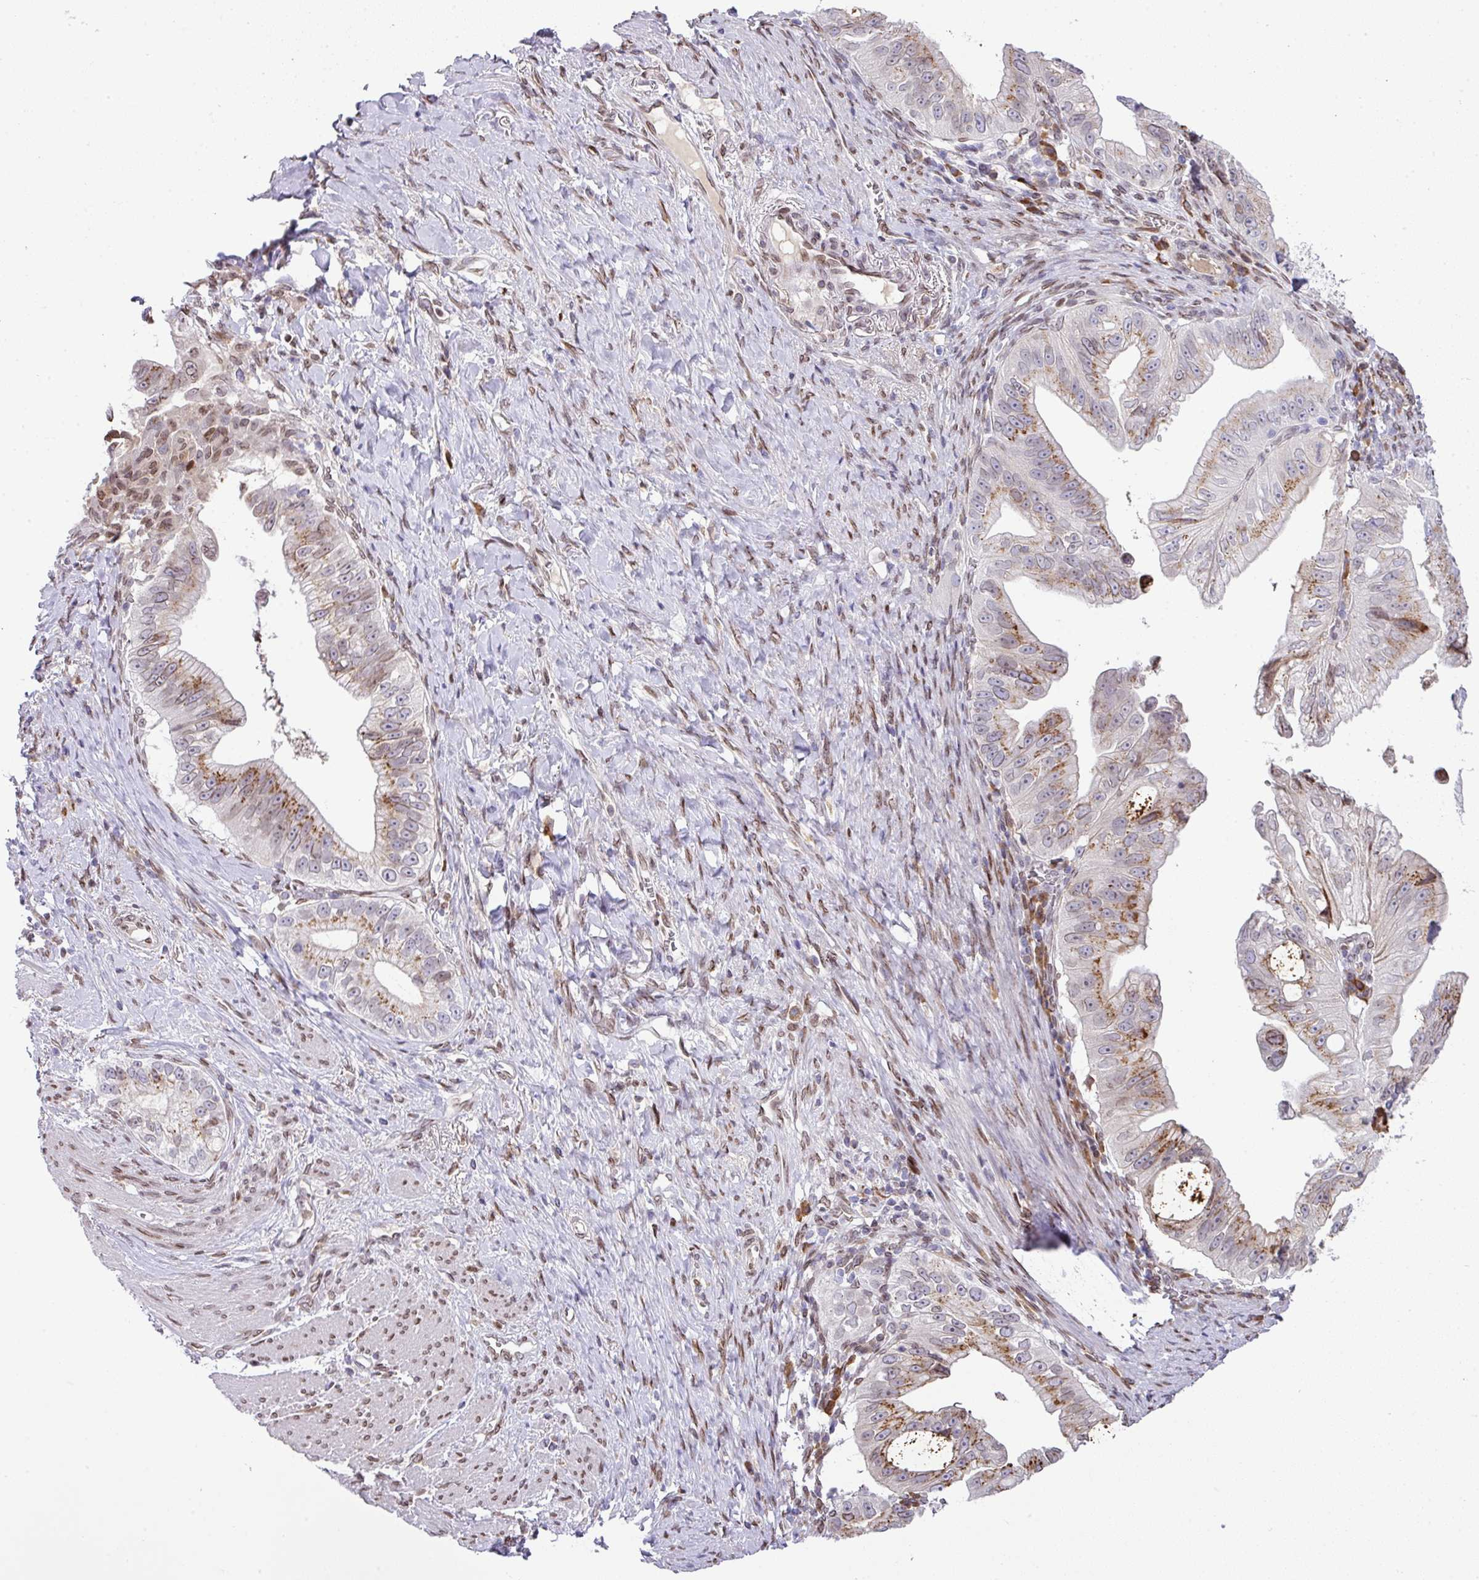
{"staining": {"intensity": "moderate", "quantity": "25%-75%", "location": "cytoplasmic/membranous,nuclear"}, "tissue": "pancreatic cancer", "cell_type": "Tumor cells", "image_type": "cancer", "snomed": [{"axis": "morphology", "description": "Adenocarcinoma, NOS"}, {"axis": "topography", "description": "Pancreas"}], "caption": "Tumor cells display medium levels of moderate cytoplasmic/membranous and nuclear staining in about 25%-75% of cells in pancreatic cancer.", "gene": "PLK1", "patient": {"sex": "male", "age": 70}}